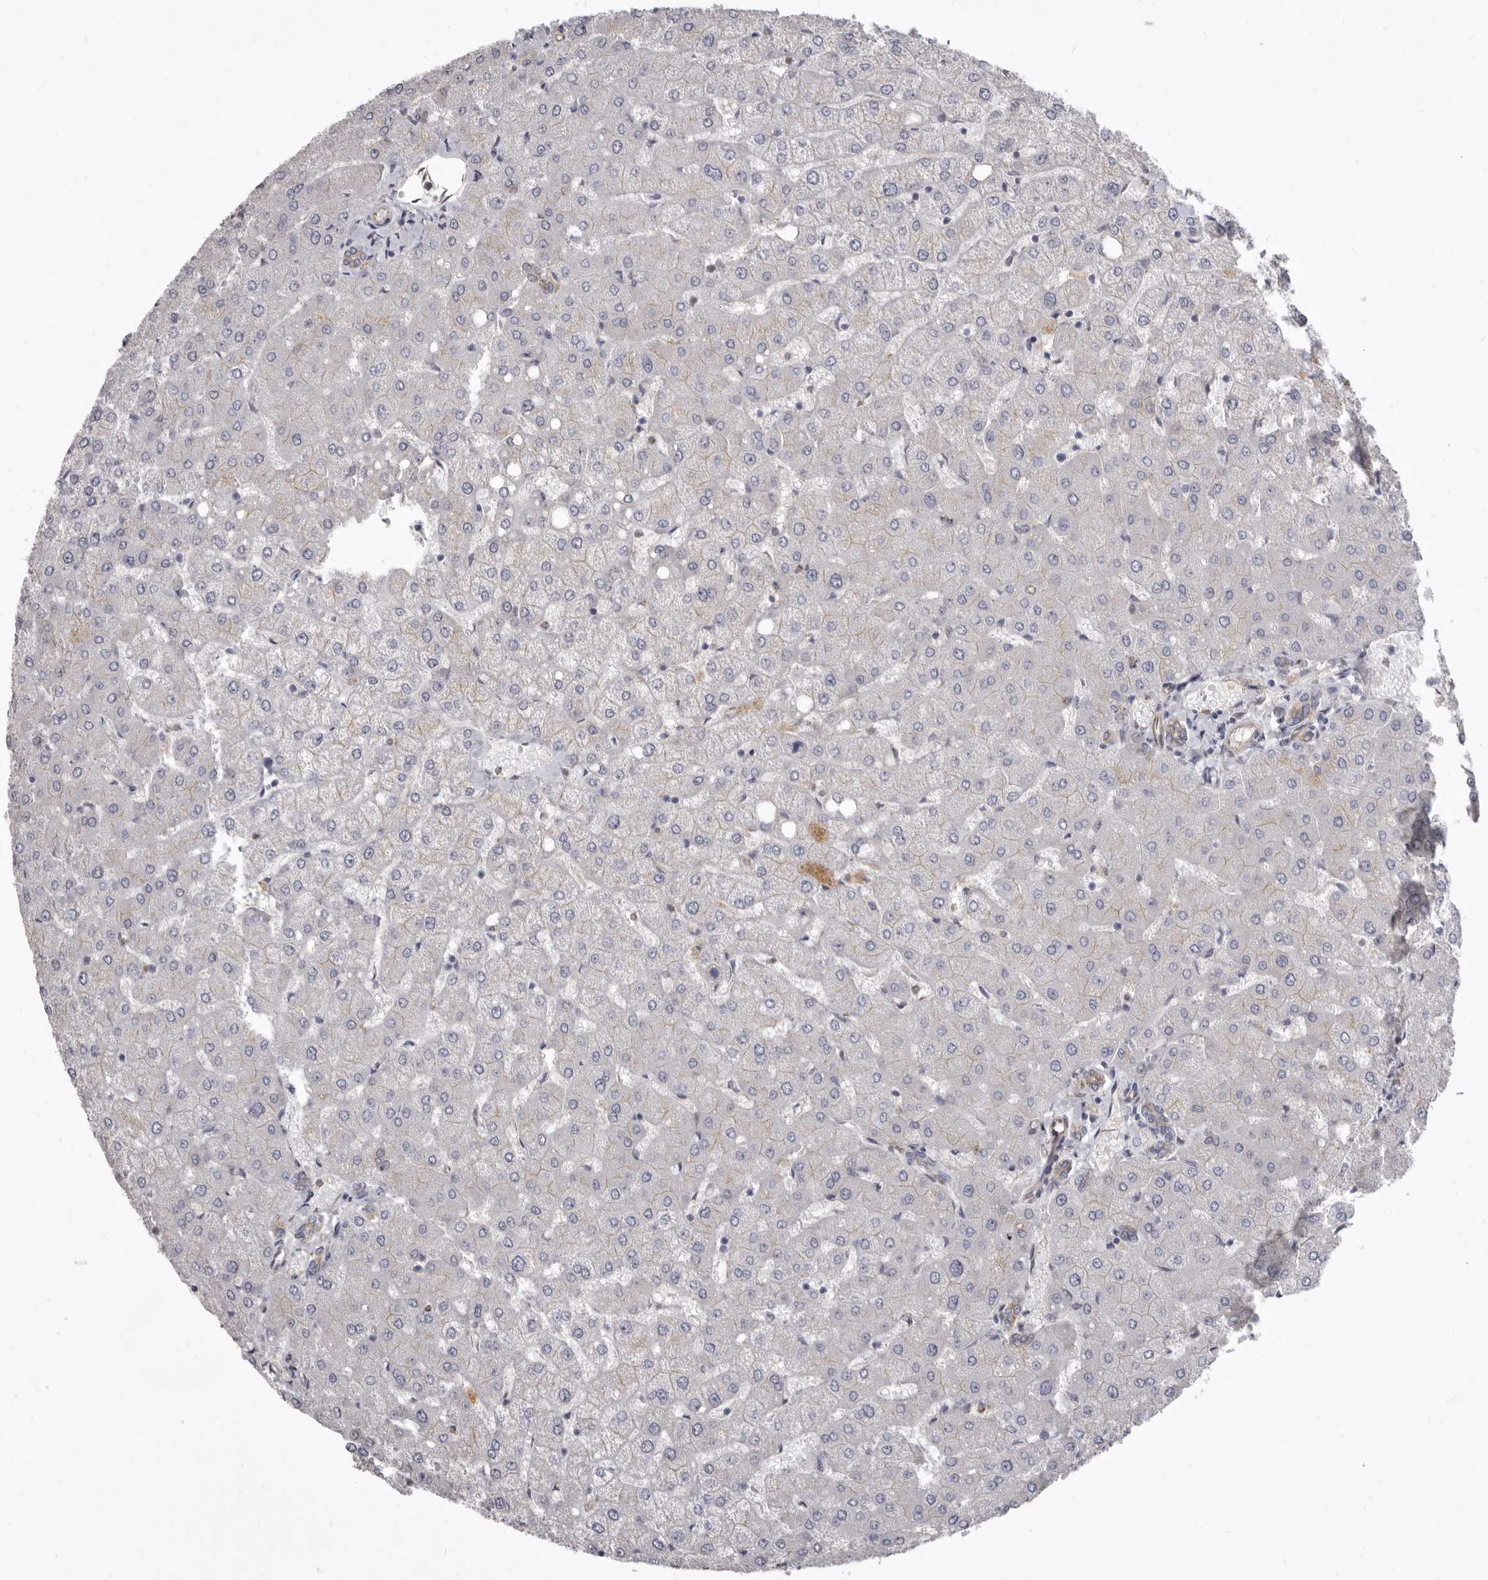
{"staining": {"intensity": "negative", "quantity": "none", "location": "none"}, "tissue": "liver", "cell_type": "Cholangiocytes", "image_type": "normal", "snomed": [{"axis": "morphology", "description": "Normal tissue, NOS"}, {"axis": "topography", "description": "Liver"}], "caption": "This histopathology image is of unremarkable liver stained with IHC to label a protein in brown with the nuclei are counter-stained blue. There is no staining in cholangiocytes. (DAB (3,3'-diaminobenzidine) immunohistochemistry (IHC) with hematoxylin counter stain).", "gene": "P2RX6", "patient": {"sex": "female", "age": 54}}